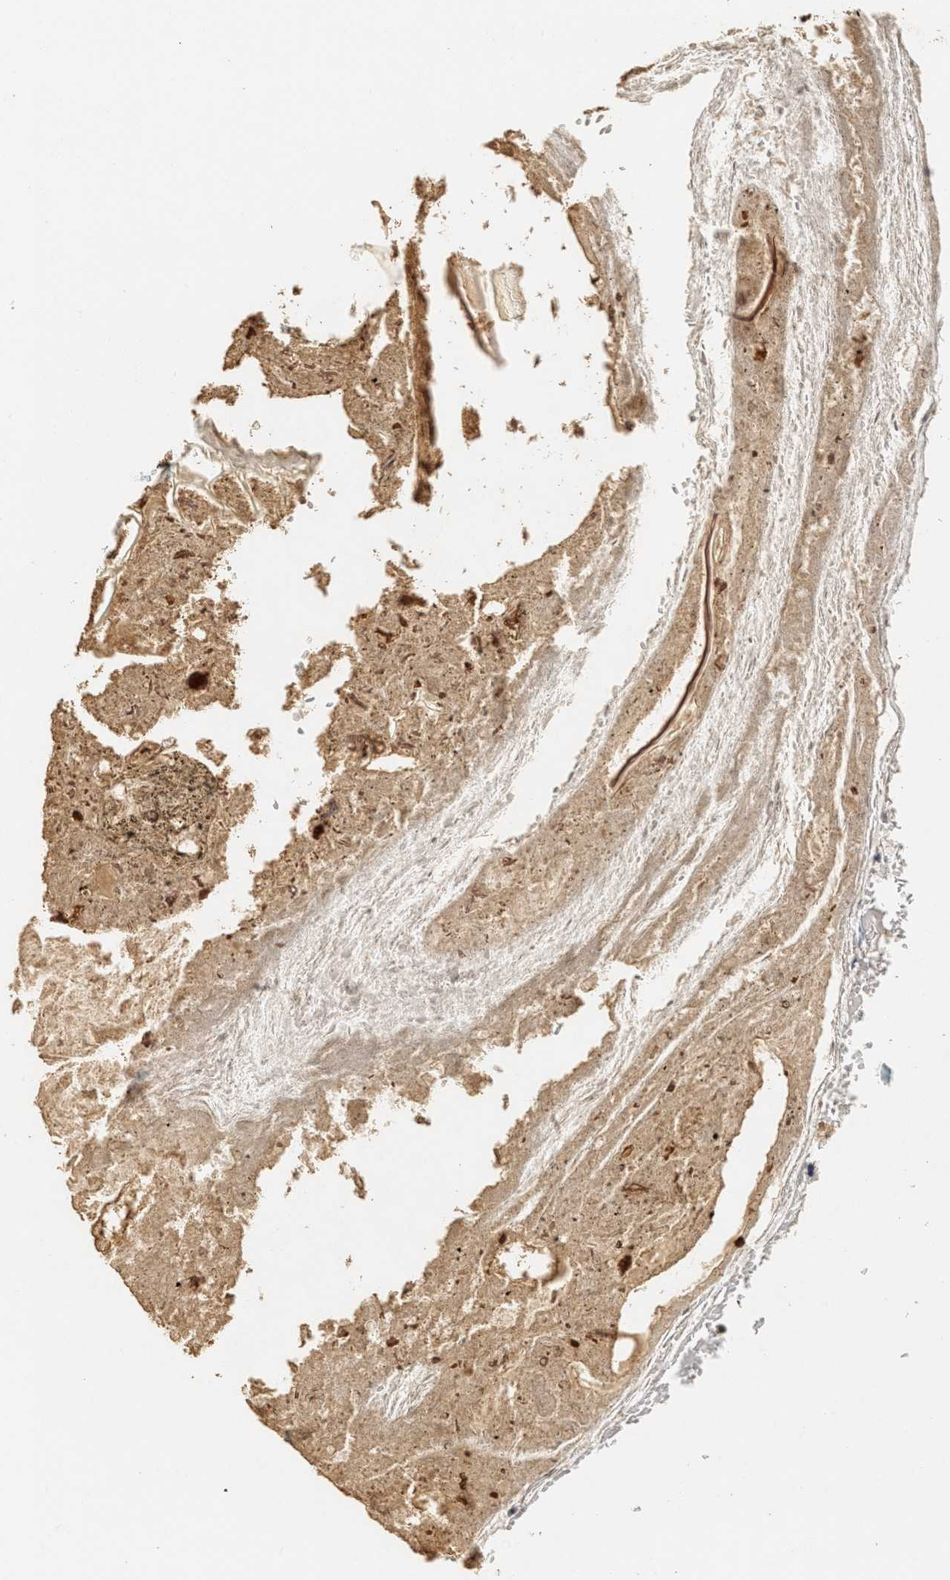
{"staining": {"intensity": "negative", "quantity": "none", "location": "none"}, "tissue": "appendix", "cell_type": "Glandular cells", "image_type": "normal", "snomed": [{"axis": "morphology", "description": "Normal tissue, NOS"}, {"axis": "topography", "description": "Appendix"}], "caption": "Appendix was stained to show a protein in brown. There is no significant staining in glandular cells. The staining was performed using DAB (3,3'-diaminobenzidine) to visualize the protein expression in brown, while the nuclei were stained in blue with hematoxylin (Magnification: 20x).", "gene": "LSP1", "patient": {"sex": "female", "age": 10}}